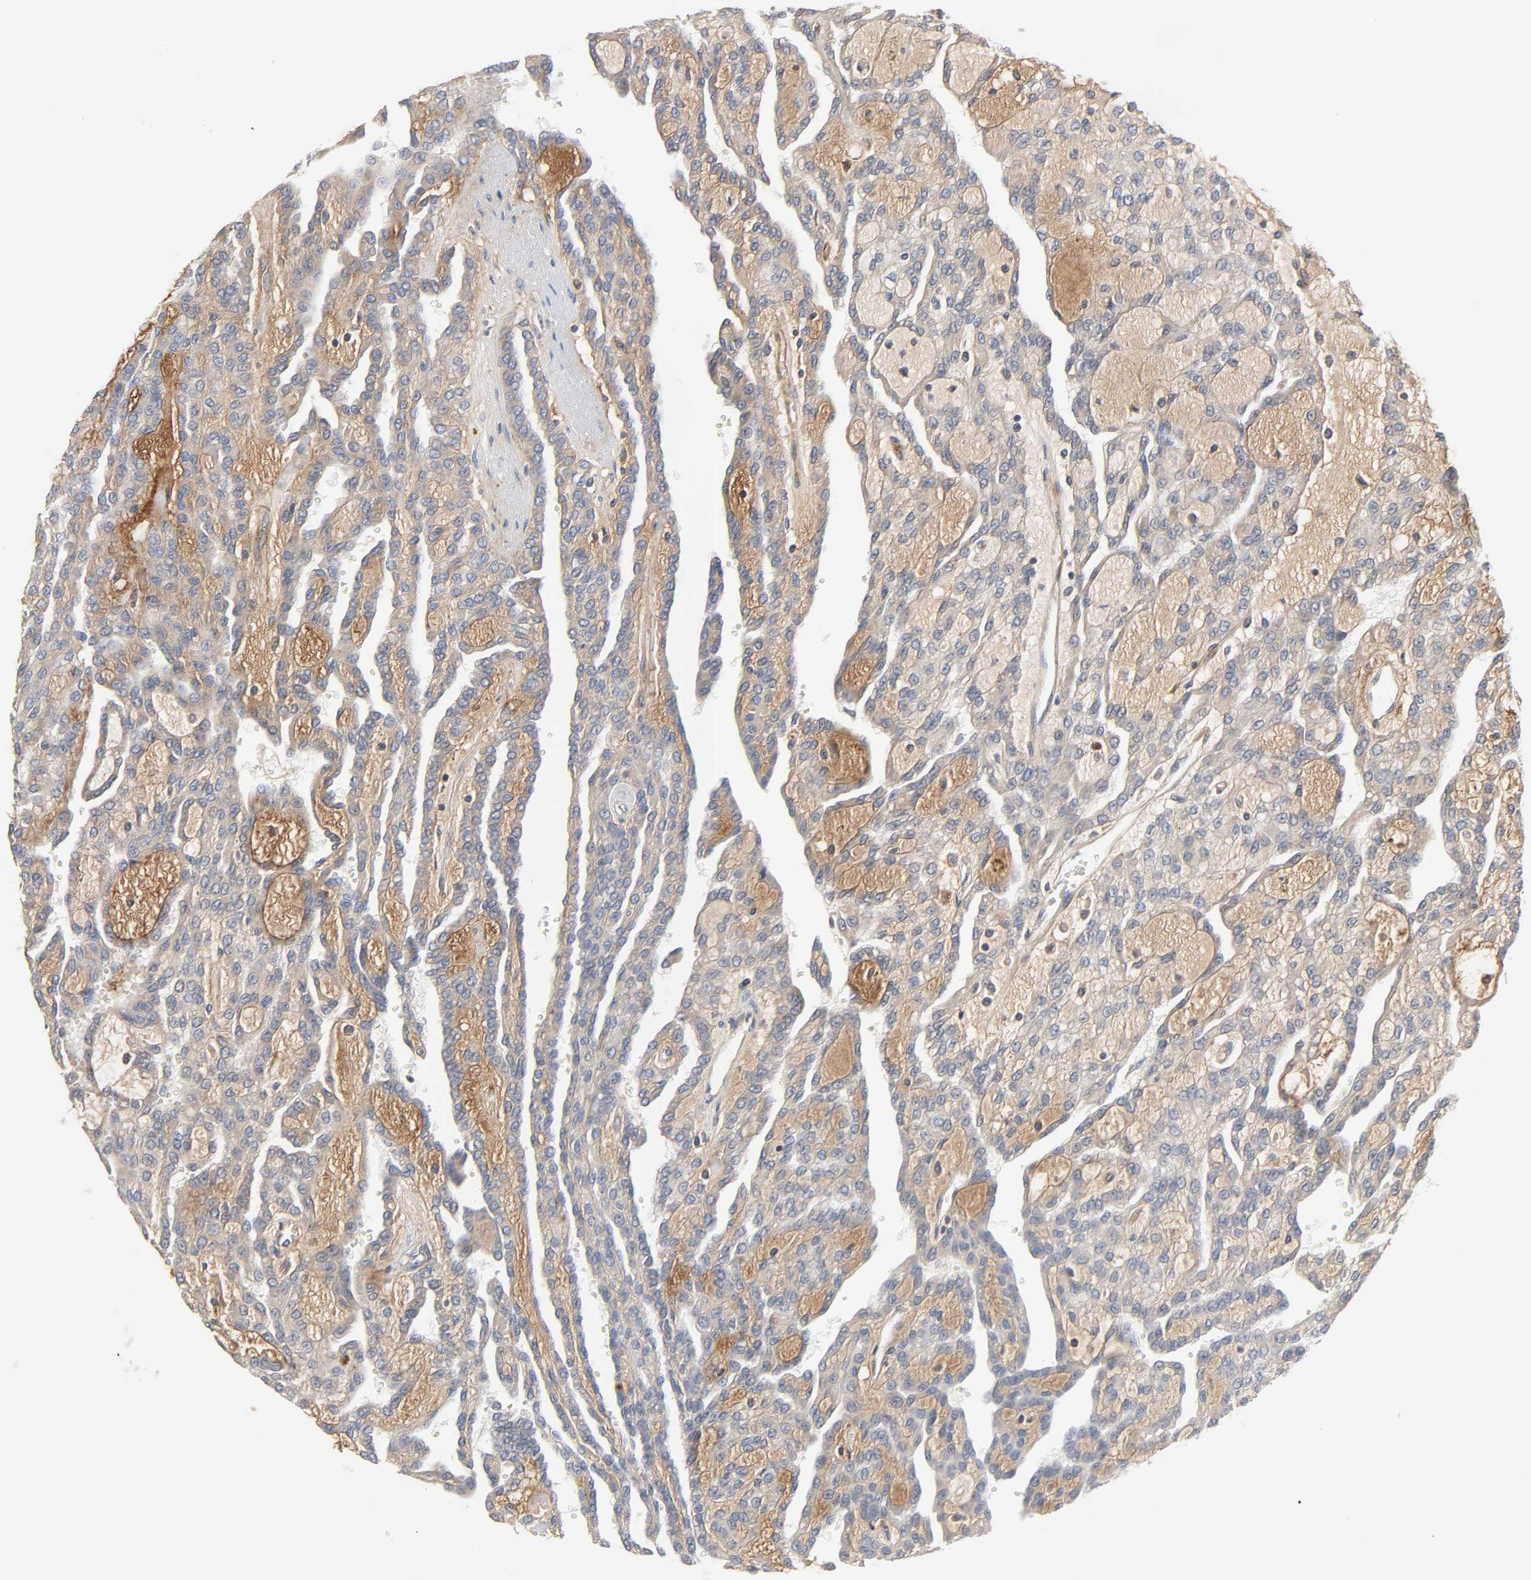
{"staining": {"intensity": "moderate", "quantity": "25%-75%", "location": "cytoplasmic/membranous"}, "tissue": "renal cancer", "cell_type": "Tumor cells", "image_type": "cancer", "snomed": [{"axis": "morphology", "description": "Adenocarcinoma, NOS"}, {"axis": "topography", "description": "Kidney"}], "caption": "Immunohistochemistry image of adenocarcinoma (renal) stained for a protein (brown), which displays medium levels of moderate cytoplasmic/membranous expression in approximately 25%-75% of tumor cells.", "gene": "FAM118A", "patient": {"sex": "male", "age": 63}}